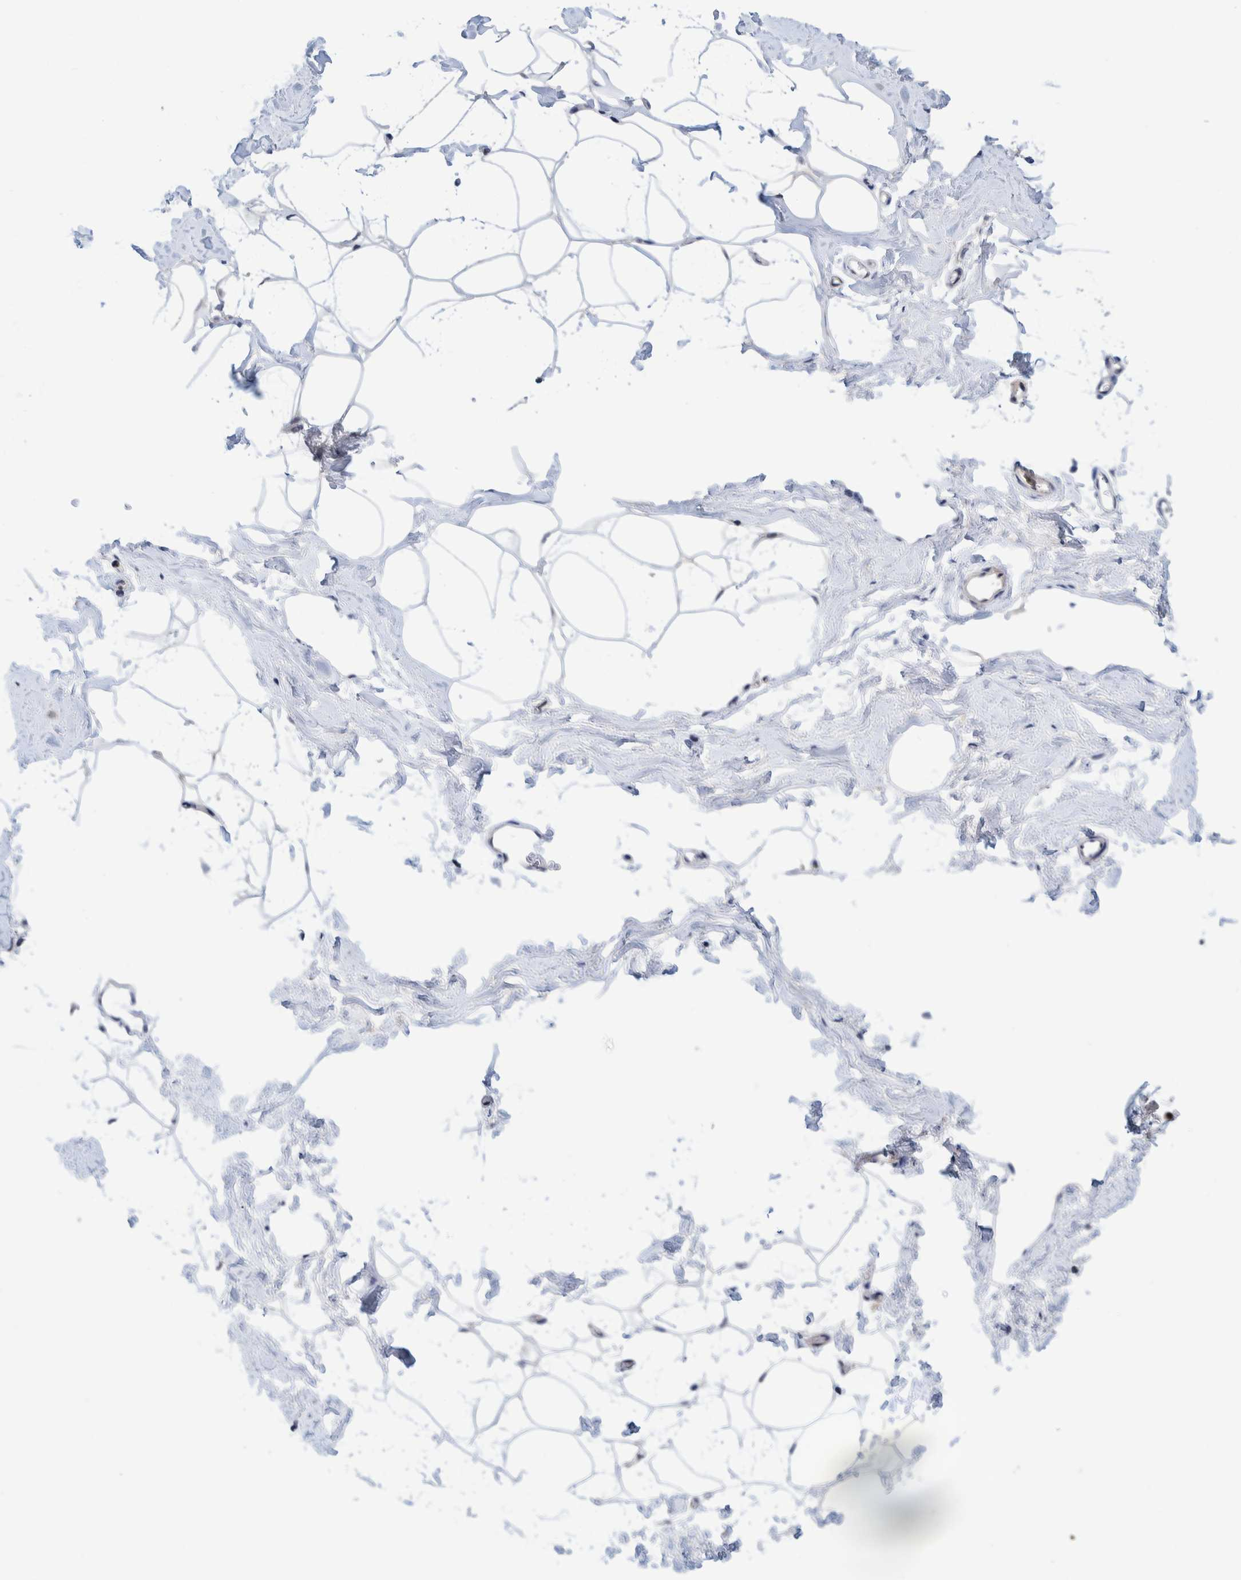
{"staining": {"intensity": "negative", "quantity": "none", "location": "none"}, "tissue": "adipose tissue", "cell_type": "Adipocytes", "image_type": "normal", "snomed": [{"axis": "morphology", "description": "Normal tissue, NOS"}, {"axis": "morphology", "description": "Fibrosis, NOS"}, {"axis": "topography", "description": "Breast"}, {"axis": "topography", "description": "Adipose tissue"}], "caption": "Adipose tissue stained for a protein using immunohistochemistry (IHC) exhibits no expression adipocytes.", "gene": "PFAS", "patient": {"sex": "female", "age": 39}}